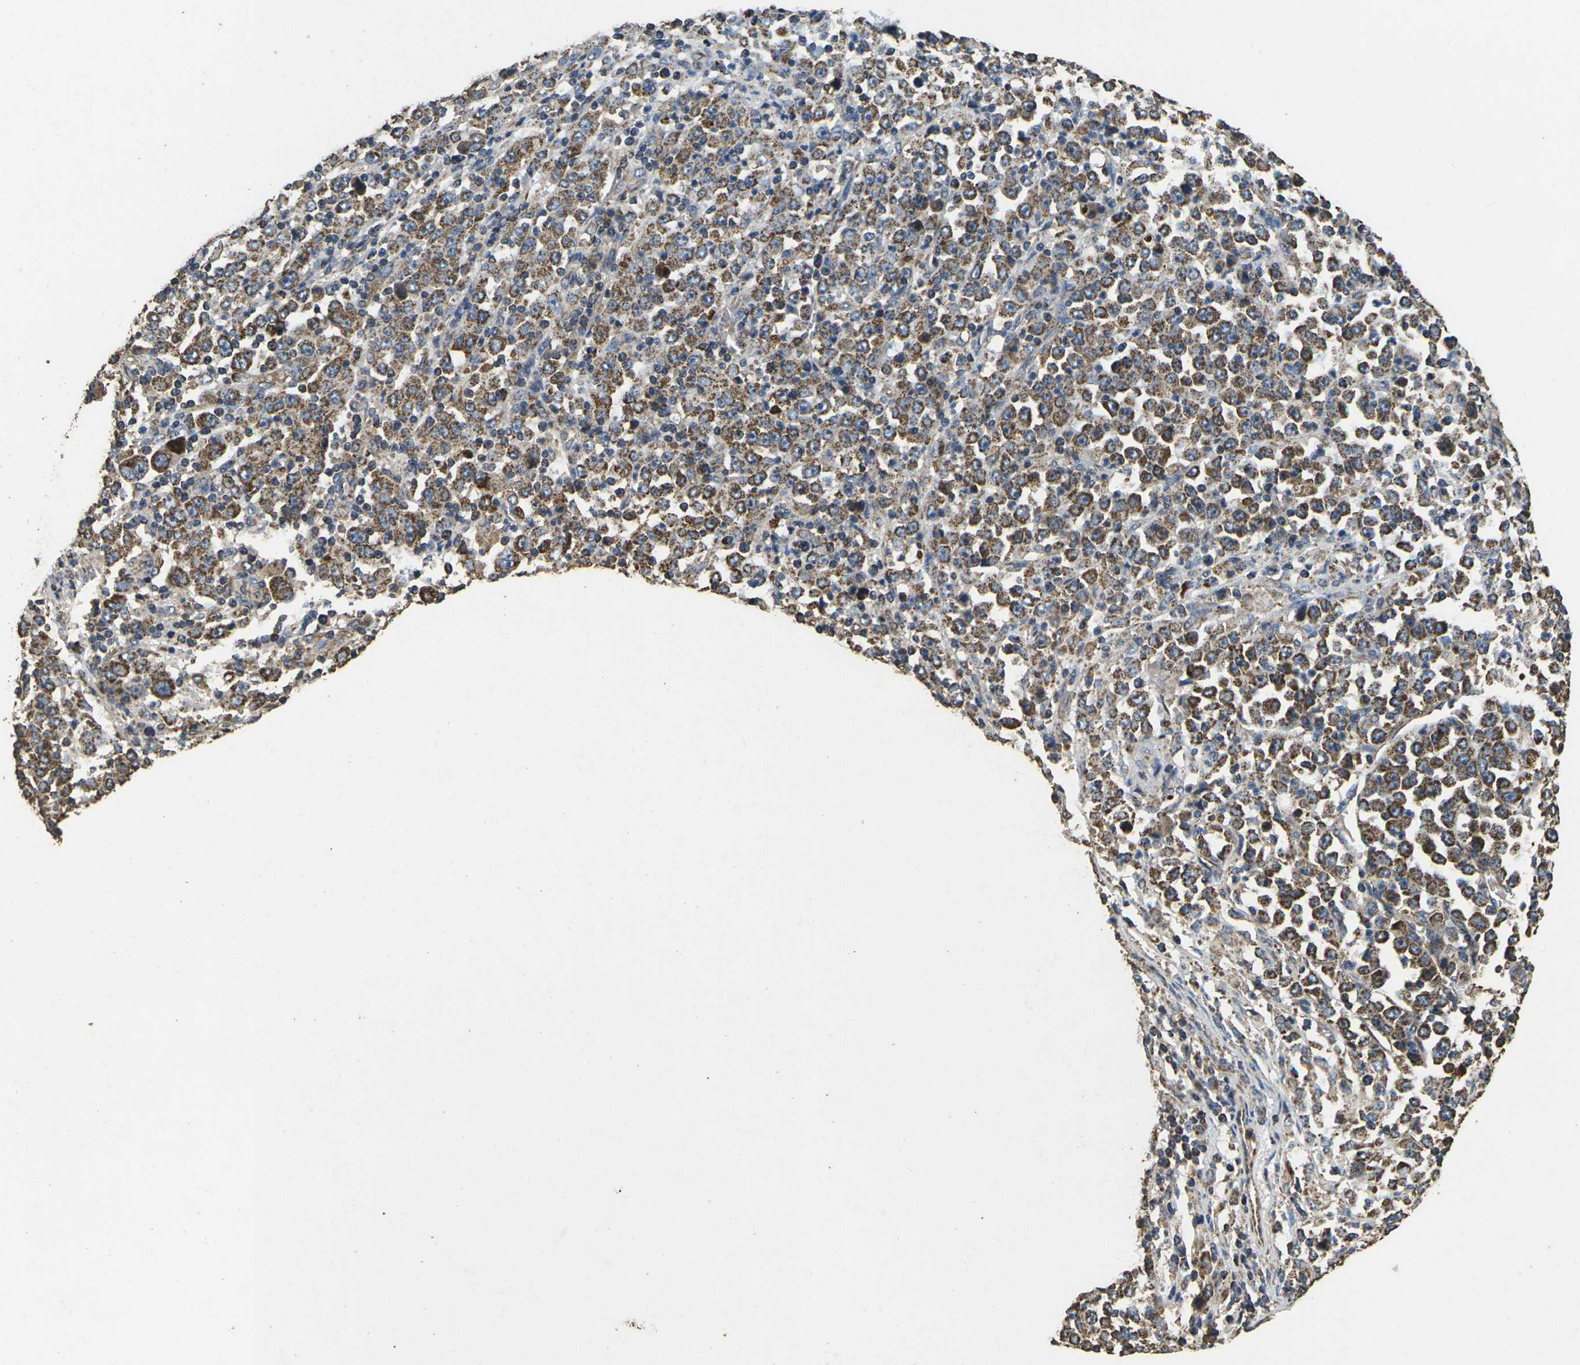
{"staining": {"intensity": "moderate", "quantity": ">75%", "location": "cytoplasmic/membranous"}, "tissue": "stomach cancer", "cell_type": "Tumor cells", "image_type": "cancer", "snomed": [{"axis": "morphology", "description": "Normal tissue, NOS"}, {"axis": "morphology", "description": "Adenocarcinoma, NOS"}, {"axis": "topography", "description": "Stomach, upper"}, {"axis": "topography", "description": "Stomach"}], "caption": "Protein expression analysis of stomach adenocarcinoma demonstrates moderate cytoplasmic/membranous positivity in approximately >75% of tumor cells.", "gene": "MAPK11", "patient": {"sex": "male", "age": 59}}